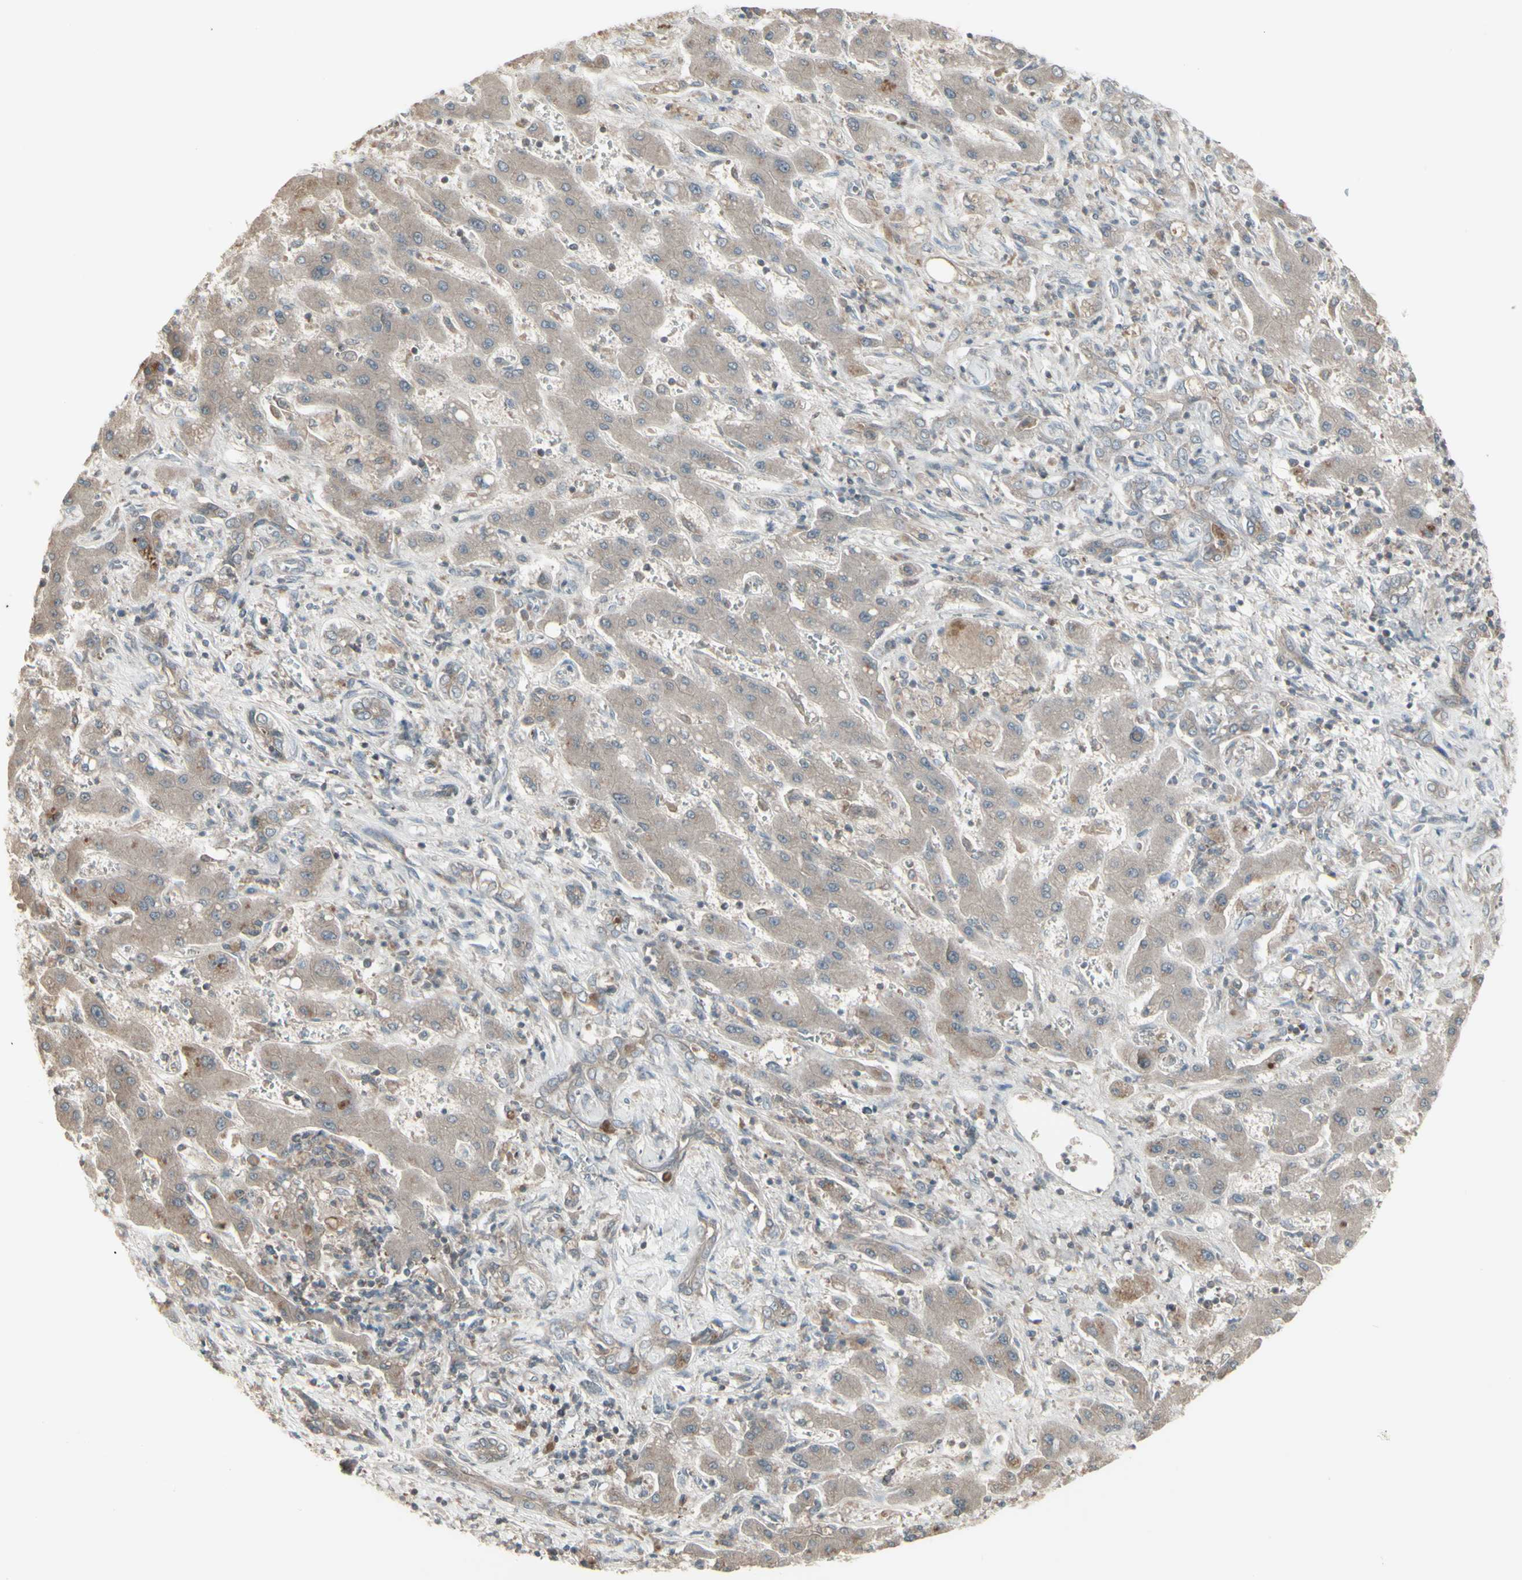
{"staining": {"intensity": "weak", "quantity": "25%-75%", "location": "cytoplasmic/membranous"}, "tissue": "liver cancer", "cell_type": "Tumor cells", "image_type": "cancer", "snomed": [{"axis": "morphology", "description": "Cholangiocarcinoma"}, {"axis": "topography", "description": "Liver"}], "caption": "This photomicrograph displays immunohistochemistry staining of liver cholangiocarcinoma, with low weak cytoplasmic/membranous staining in about 25%-75% of tumor cells.", "gene": "CSK", "patient": {"sex": "male", "age": 50}}